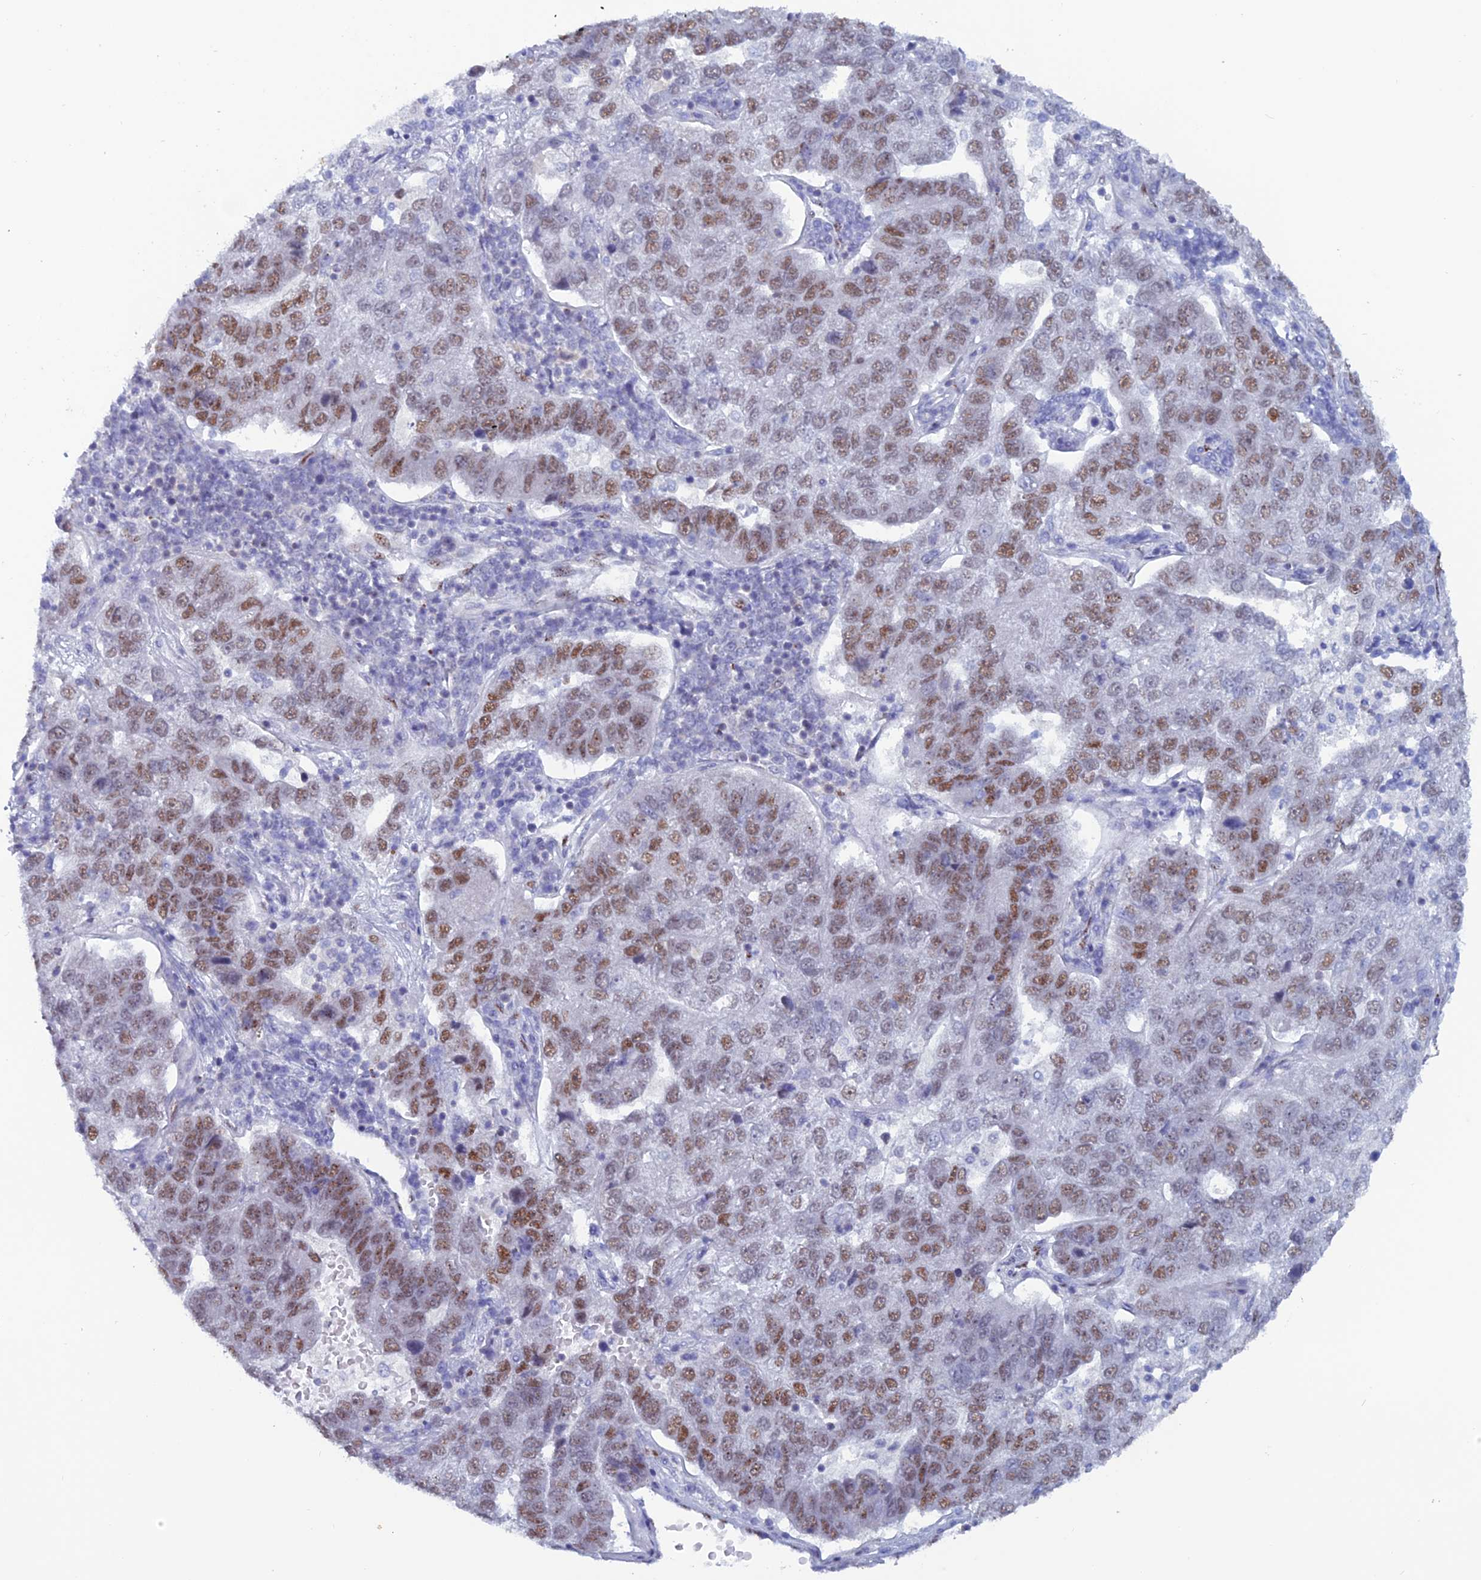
{"staining": {"intensity": "moderate", "quantity": ">75%", "location": "nuclear"}, "tissue": "pancreatic cancer", "cell_type": "Tumor cells", "image_type": "cancer", "snomed": [{"axis": "morphology", "description": "Adenocarcinoma, NOS"}, {"axis": "topography", "description": "Pancreas"}], "caption": "The histopathology image demonstrates immunohistochemical staining of adenocarcinoma (pancreatic). There is moderate nuclear expression is seen in about >75% of tumor cells.", "gene": "NOL4L", "patient": {"sex": "female", "age": 61}}